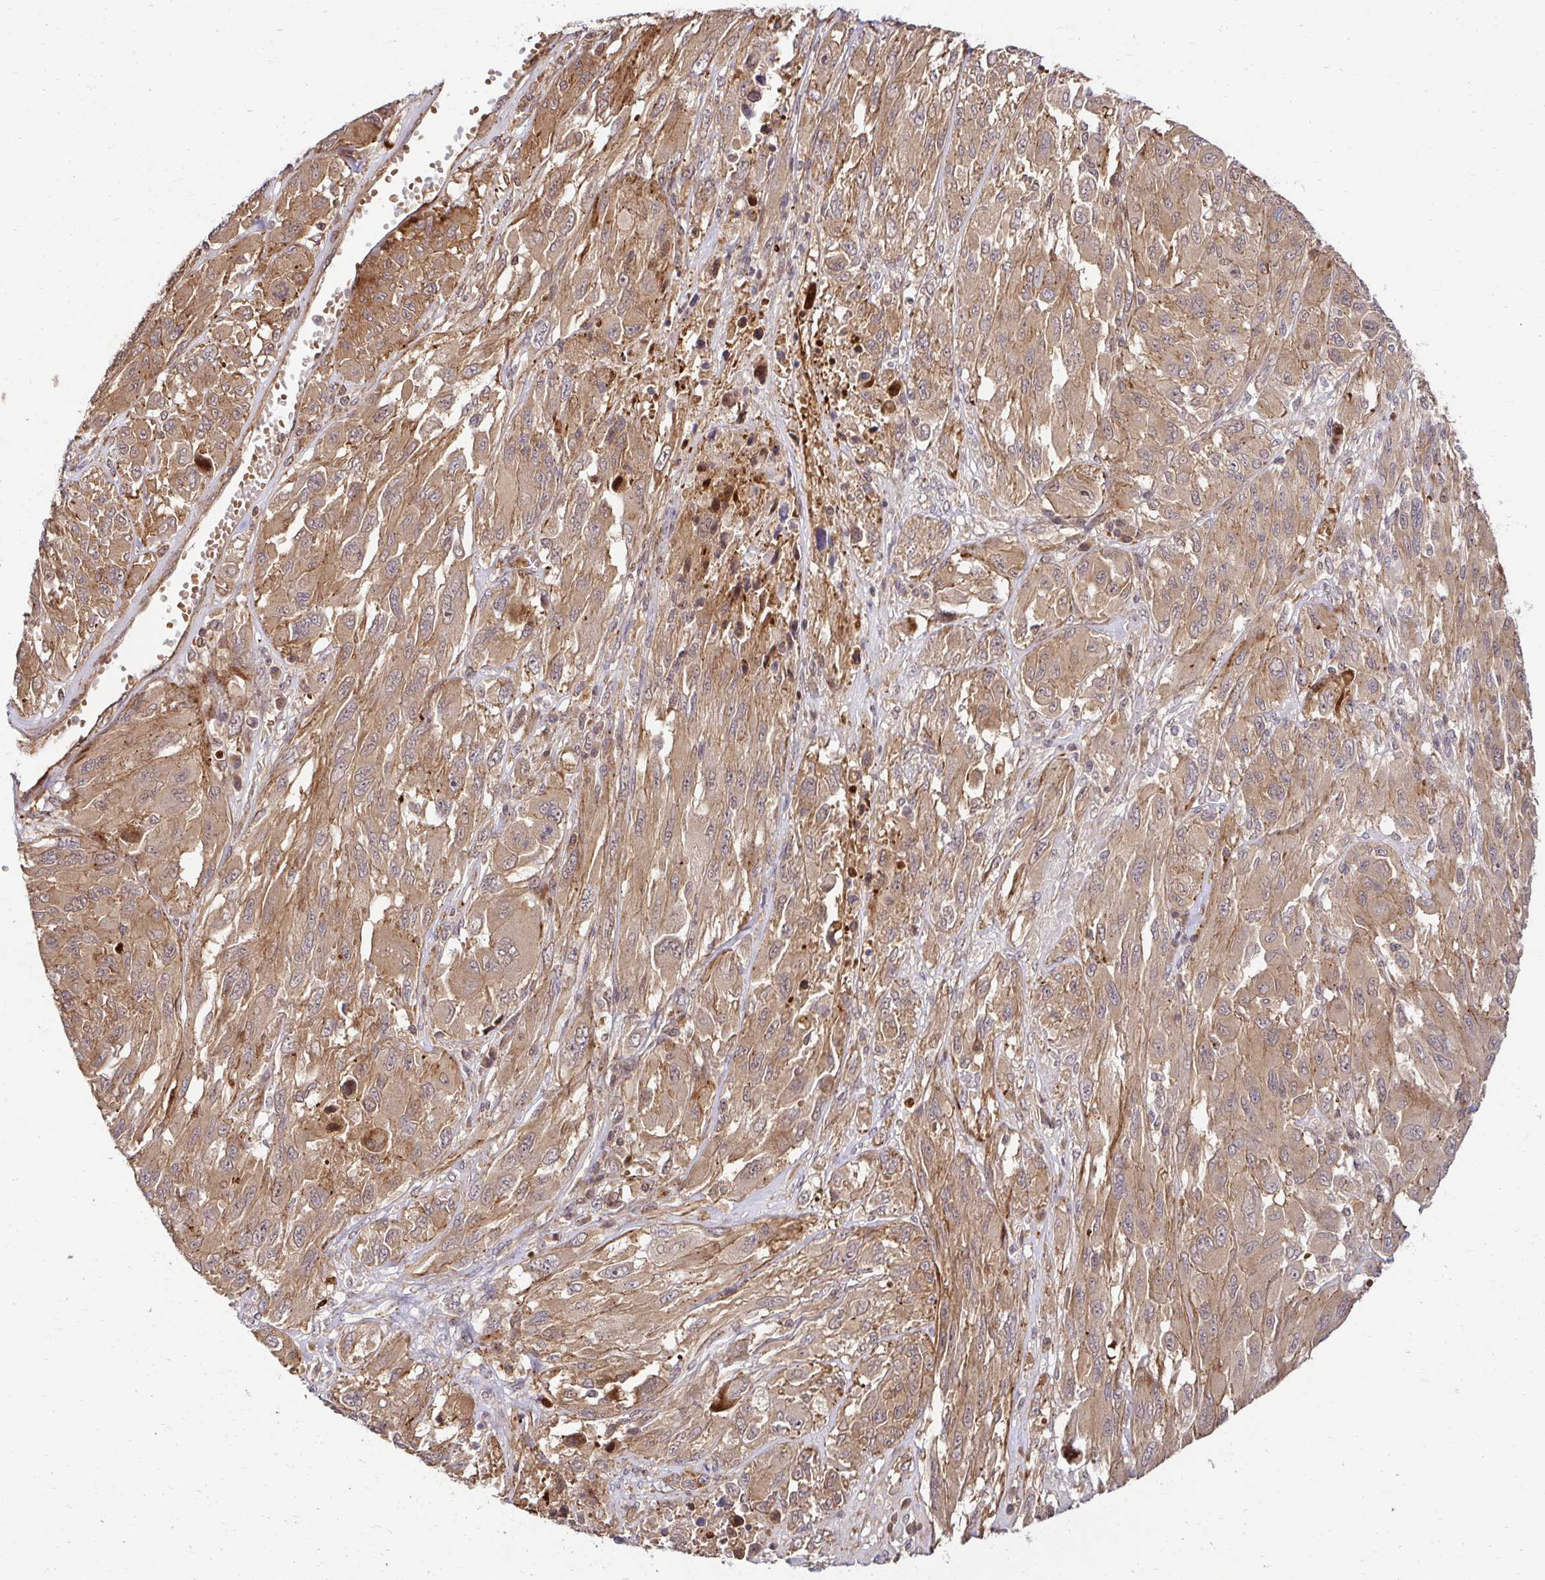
{"staining": {"intensity": "weak", "quantity": "25%-75%", "location": "cytoplasmic/membranous"}, "tissue": "melanoma", "cell_type": "Tumor cells", "image_type": "cancer", "snomed": [{"axis": "morphology", "description": "Malignant melanoma, NOS"}, {"axis": "topography", "description": "Skin"}], "caption": "A histopathology image of malignant melanoma stained for a protein displays weak cytoplasmic/membranous brown staining in tumor cells. The protein is shown in brown color, while the nuclei are stained blue.", "gene": "PSMA4", "patient": {"sex": "female", "age": 91}}